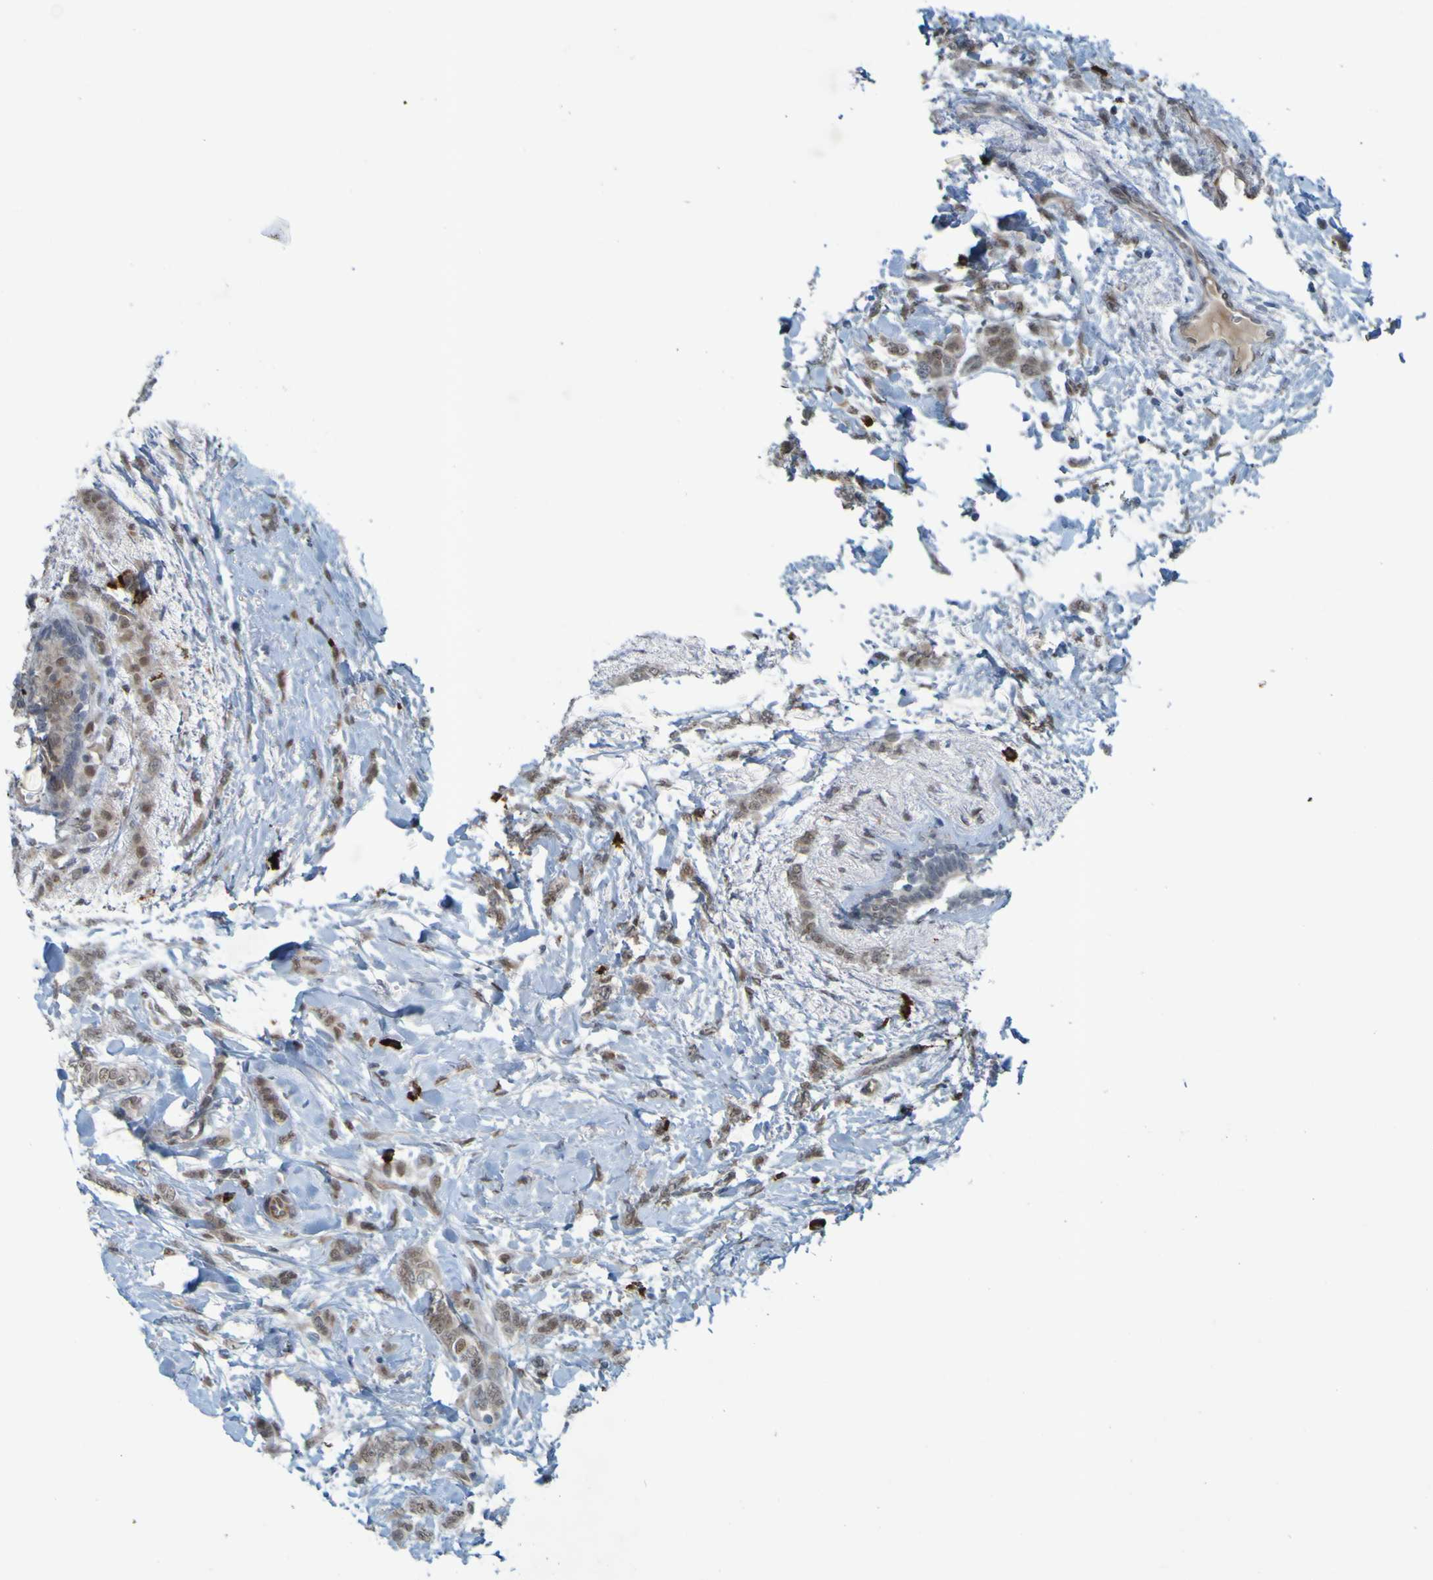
{"staining": {"intensity": "moderate", "quantity": ">75%", "location": "cytoplasmic/membranous,nuclear"}, "tissue": "breast cancer", "cell_type": "Tumor cells", "image_type": "cancer", "snomed": [{"axis": "morphology", "description": "Lobular carcinoma, in situ"}, {"axis": "morphology", "description": "Lobular carcinoma"}, {"axis": "topography", "description": "Breast"}], "caption": "Immunohistochemistry (IHC) of breast lobular carcinoma exhibits medium levels of moderate cytoplasmic/membranous and nuclear positivity in about >75% of tumor cells.", "gene": "MCPH1", "patient": {"sex": "female", "age": 41}}